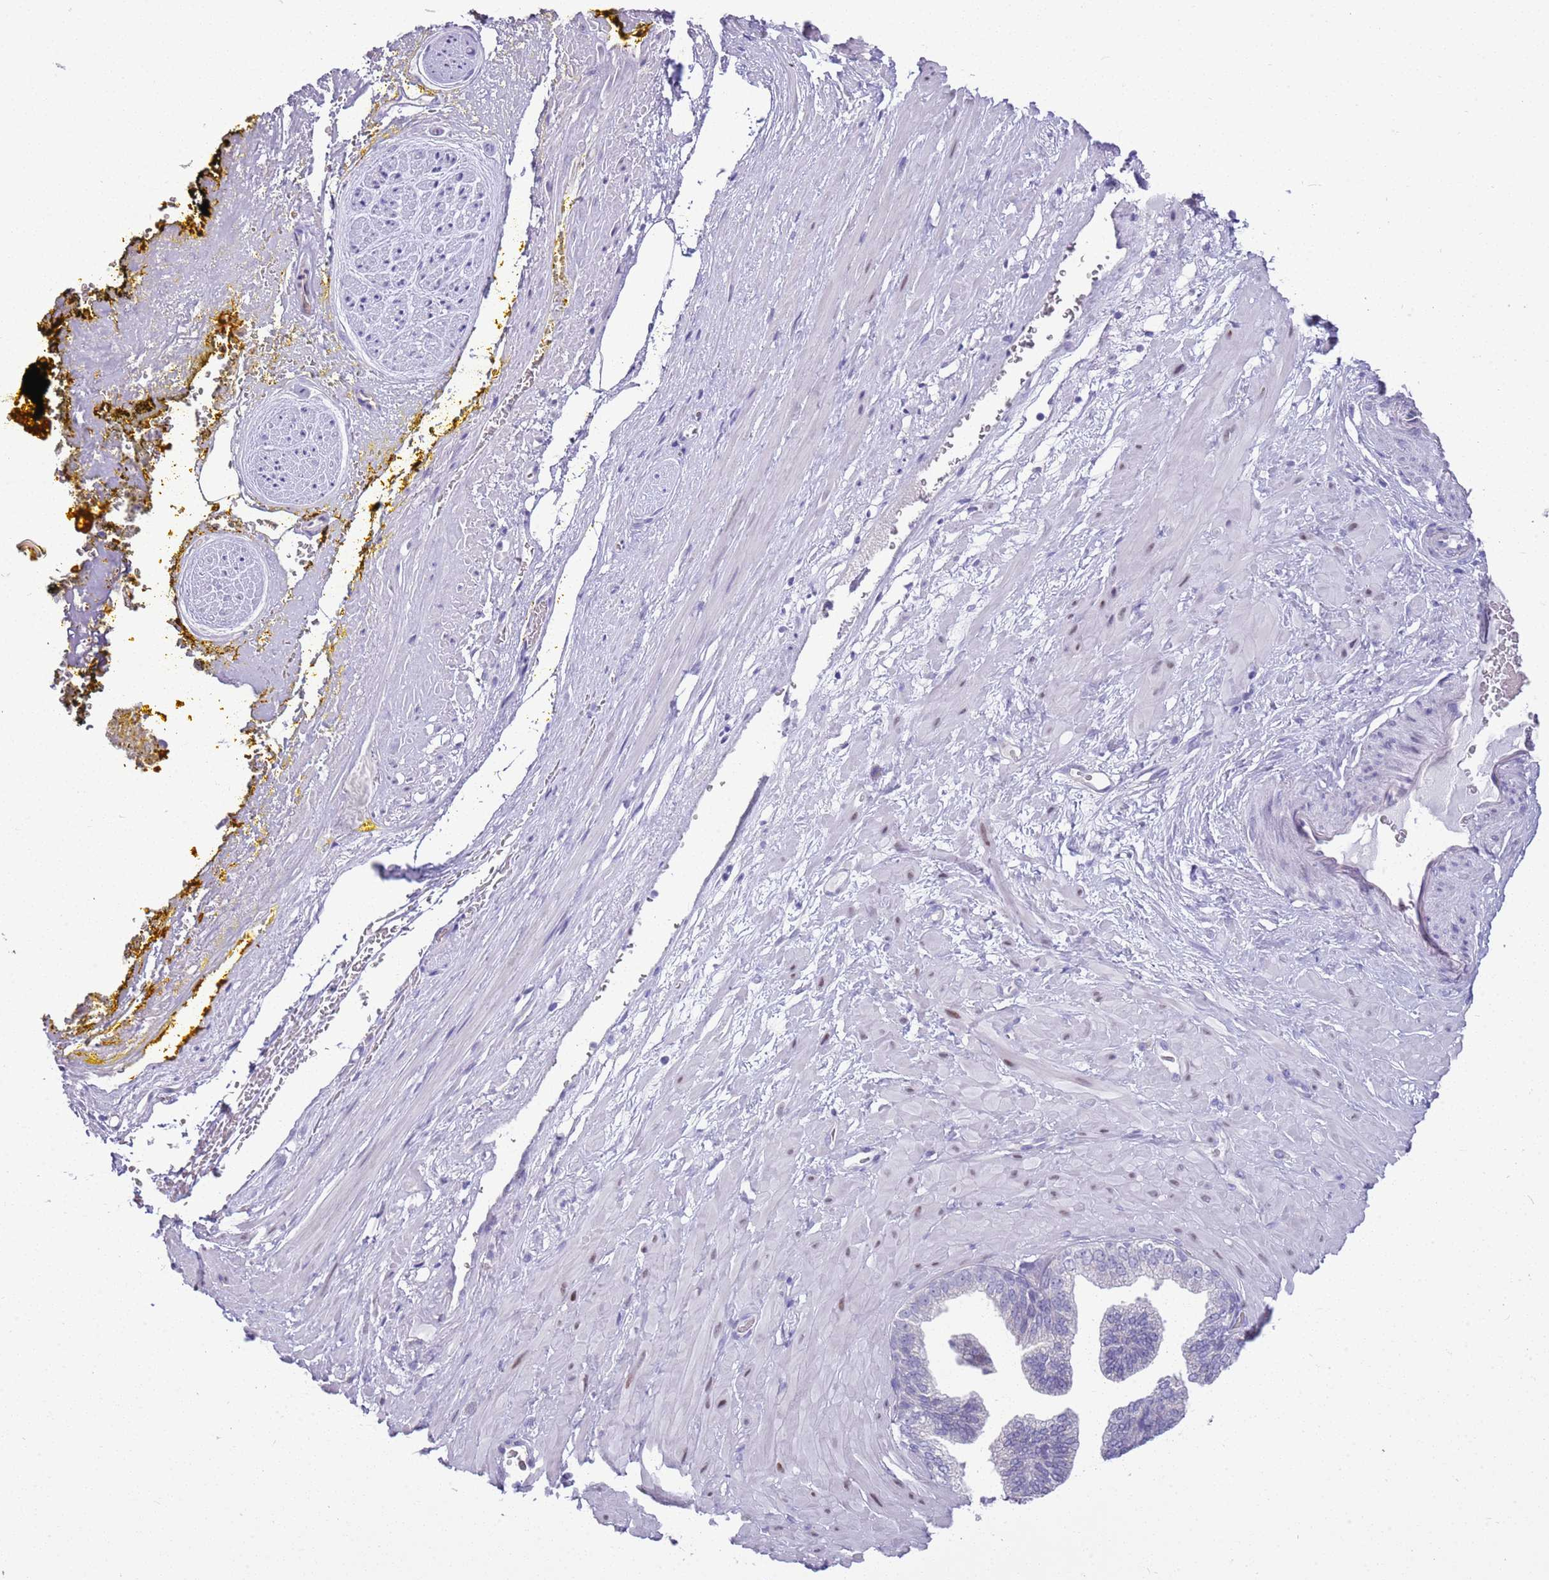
{"staining": {"intensity": "negative", "quantity": "none", "location": "none"}, "tissue": "adipose tissue", "cell_type": "Adipocytes", "image_type": "normal", "snomed": [{"axis": "morphology", "description": "Normal tissue, NOS"}, {"axis": "morphology", "description": "Adenocarcinoma, Low grade"}, {"axis": "topography", "description": "Prostate"}, {"axis": "topography", "description": "Peripheral nerve tissue"}], "caption": "This photomicrograph is of benign adipose tissue stained with immunohistochemistry to label a protein in brown with the nuclei are counter-stained blue. There is no staining in adipocytes.", "gene": "BRMS1L", "patient": {"sex": "male", "age": 63}}